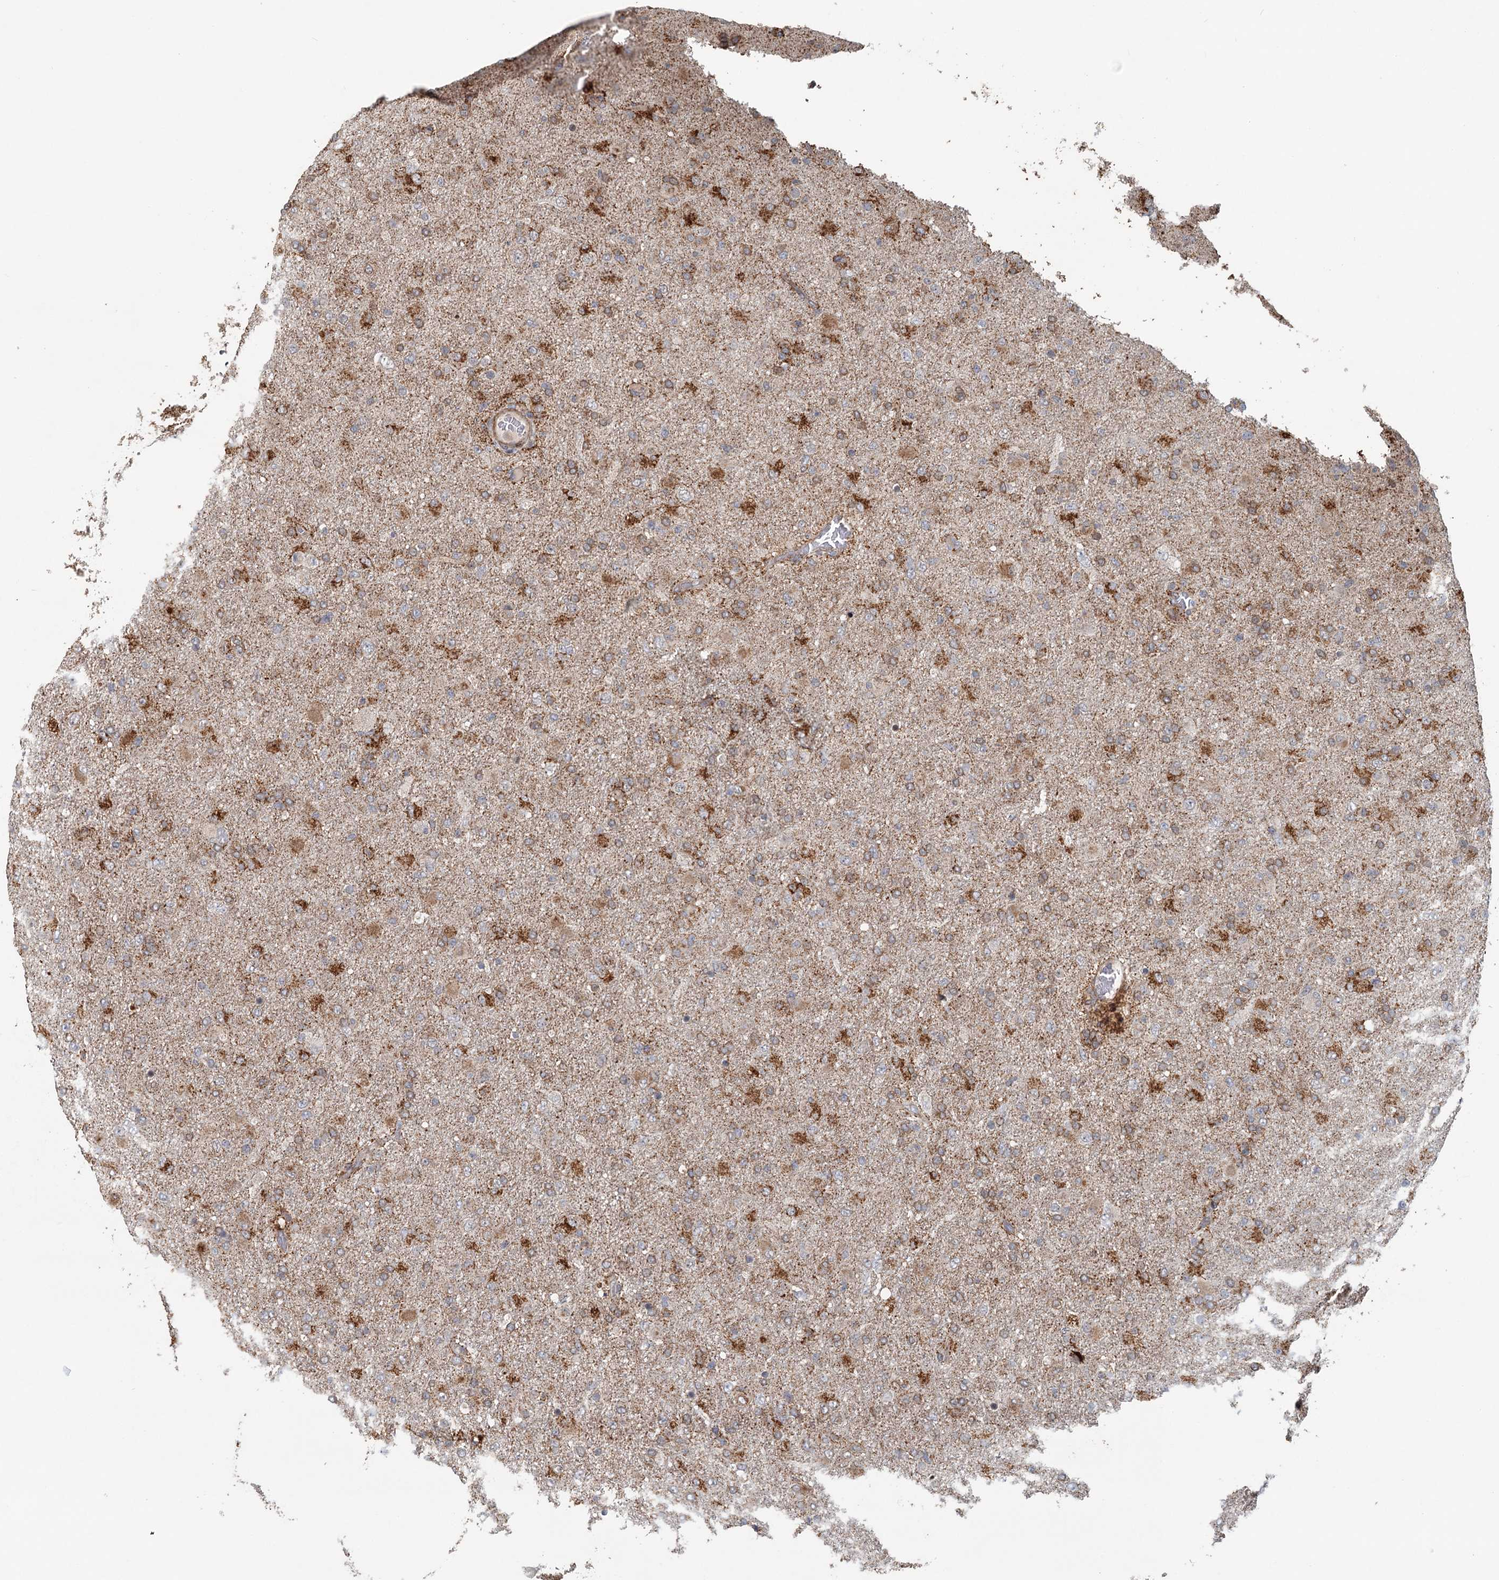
{"staining": {"intensity": "moderate", "quantity": "25%-75%", "location": "cytoplasmic/membranous"}, "tissue": "glioma", "cell_type": "Tumor cells", "image_type": "cancer", "snomed": [{"axis": "morphology", "description": "Glioma, malignant, Low grade"}, {"axis": "topography", "description": "Brain"}], "caption": "Immunohistochemical staining of human glioma shows medium levels of moderate cytoplasmic/membranous expression in about 25%-75% of tumor cells. (Brightfield microscopy of DAB IHC at high magnification).", "gene": "RNF111", "patient": {"sex": "male", "age": 65}}